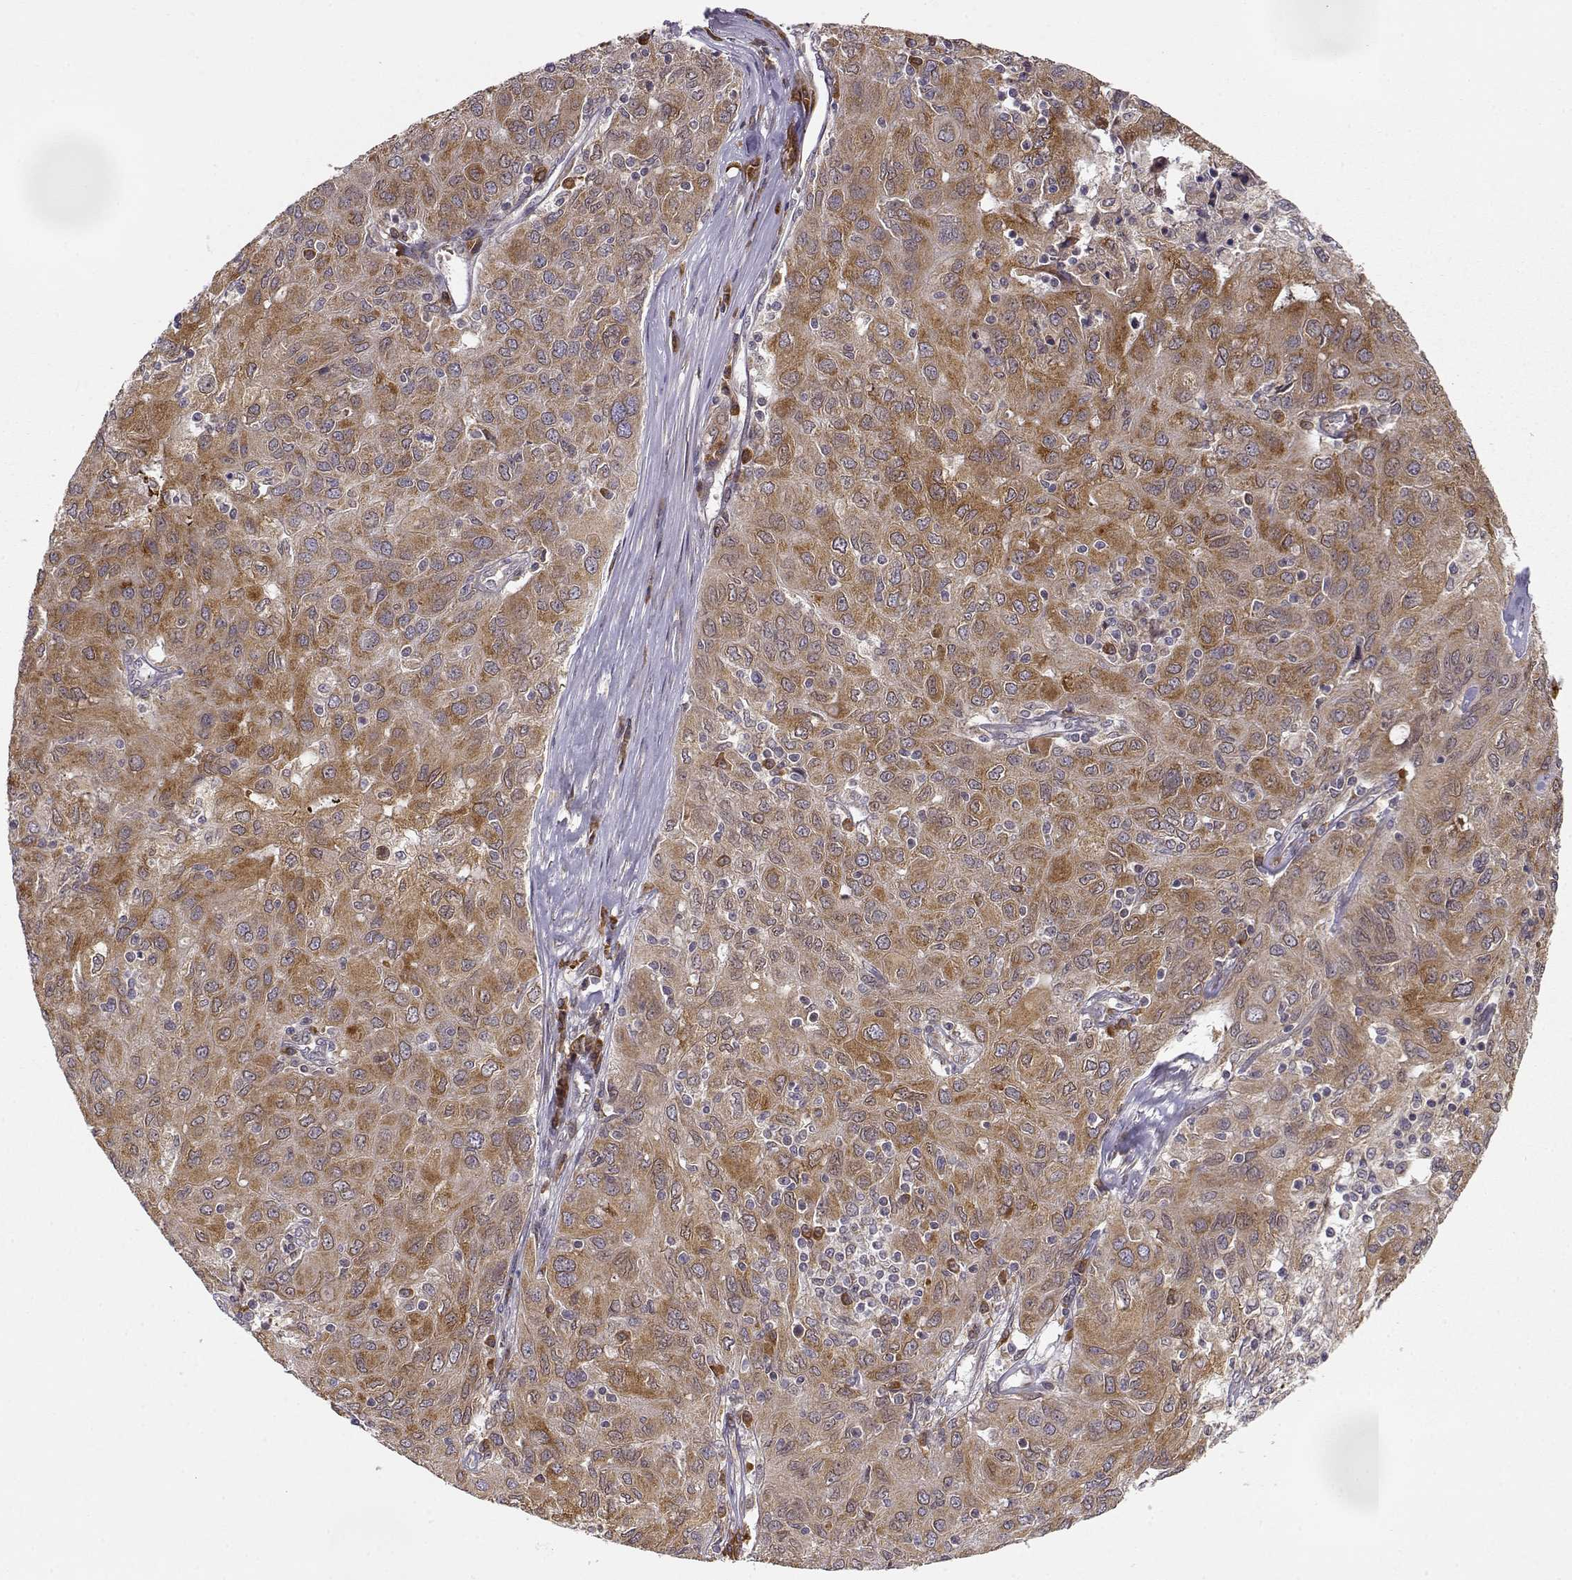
{"staining": {"intensity": "moderate", "quantity": ">75%", "location": "cytoplasmic/membranous"}, "tissue": "ovarian cancer", "cell_type": "Tumor cells", "image_type": "cancer", "snomed": [{"axis": "morphology", "description": "Carcinoma, endometroid"}, {"axis": "topography", "description": "Ovary"}], "caption": "A brown stain shows moderate cytoplasmic/membranous staining of a protein in human endometroid carcinoma (ovarian) tumor cells.", "gene": "ERGIC2", "patient": {"sex": "female", "age": 50}}